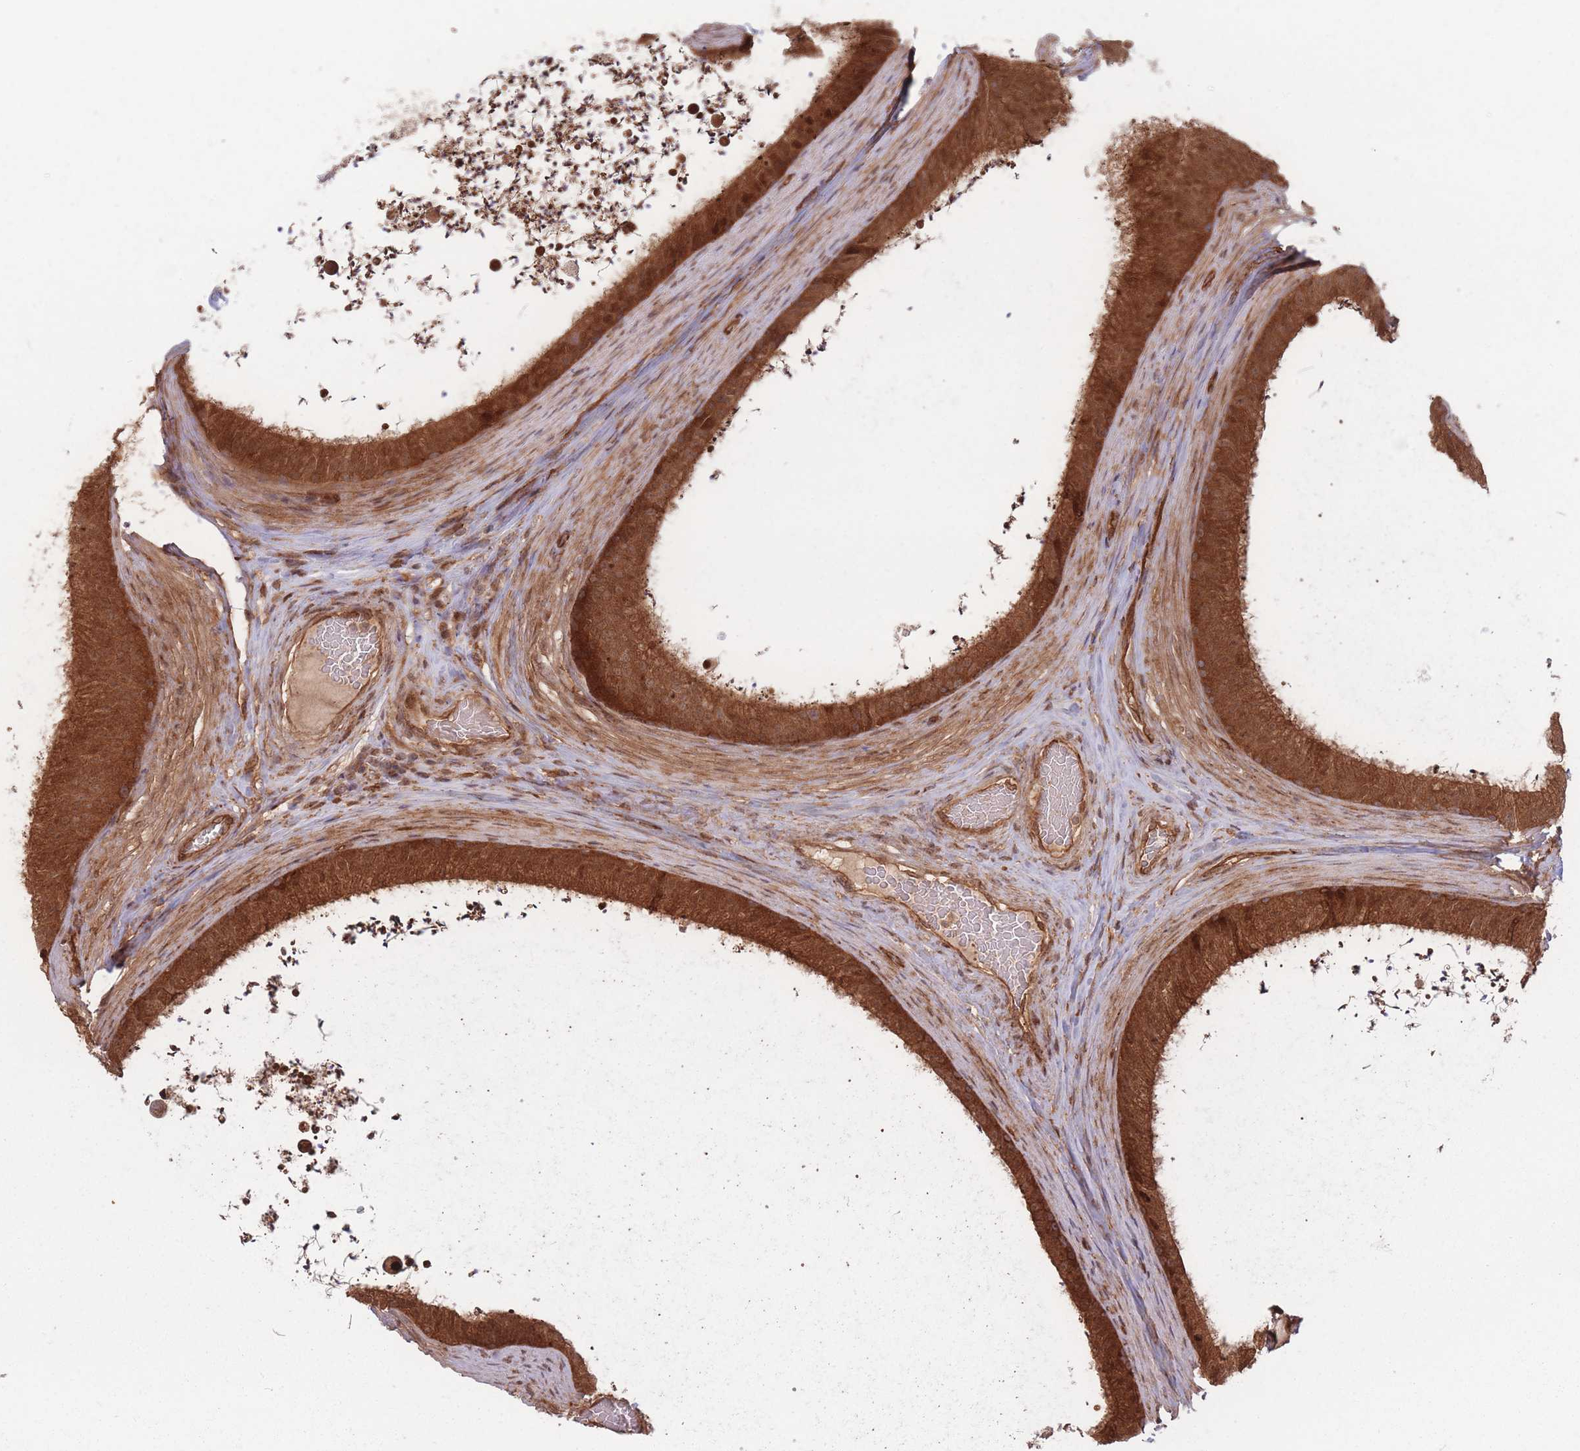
{"staining": {"intensity": "strong", "quantity": ">75%", "location": "cytoplasmic/membranous"}, "tissue": "epididymis", "cell_type": "Glandular cells", "image_type": "normal", "snomed": [{"axis": "morphology", "description": "Normal tissue, NOS"}, {"axis": "topography", "description": "Testis"}, {"axis": "topography", "description": "Epididymis"}], "caption": "Epididymis stained for a protein (brown) exhibits strong cytoplasmic/membranous positive positivity in approximately >75% of glandular cells.", "gene": "PODXL2", "patient": {"sex": "male", "age": 41}}